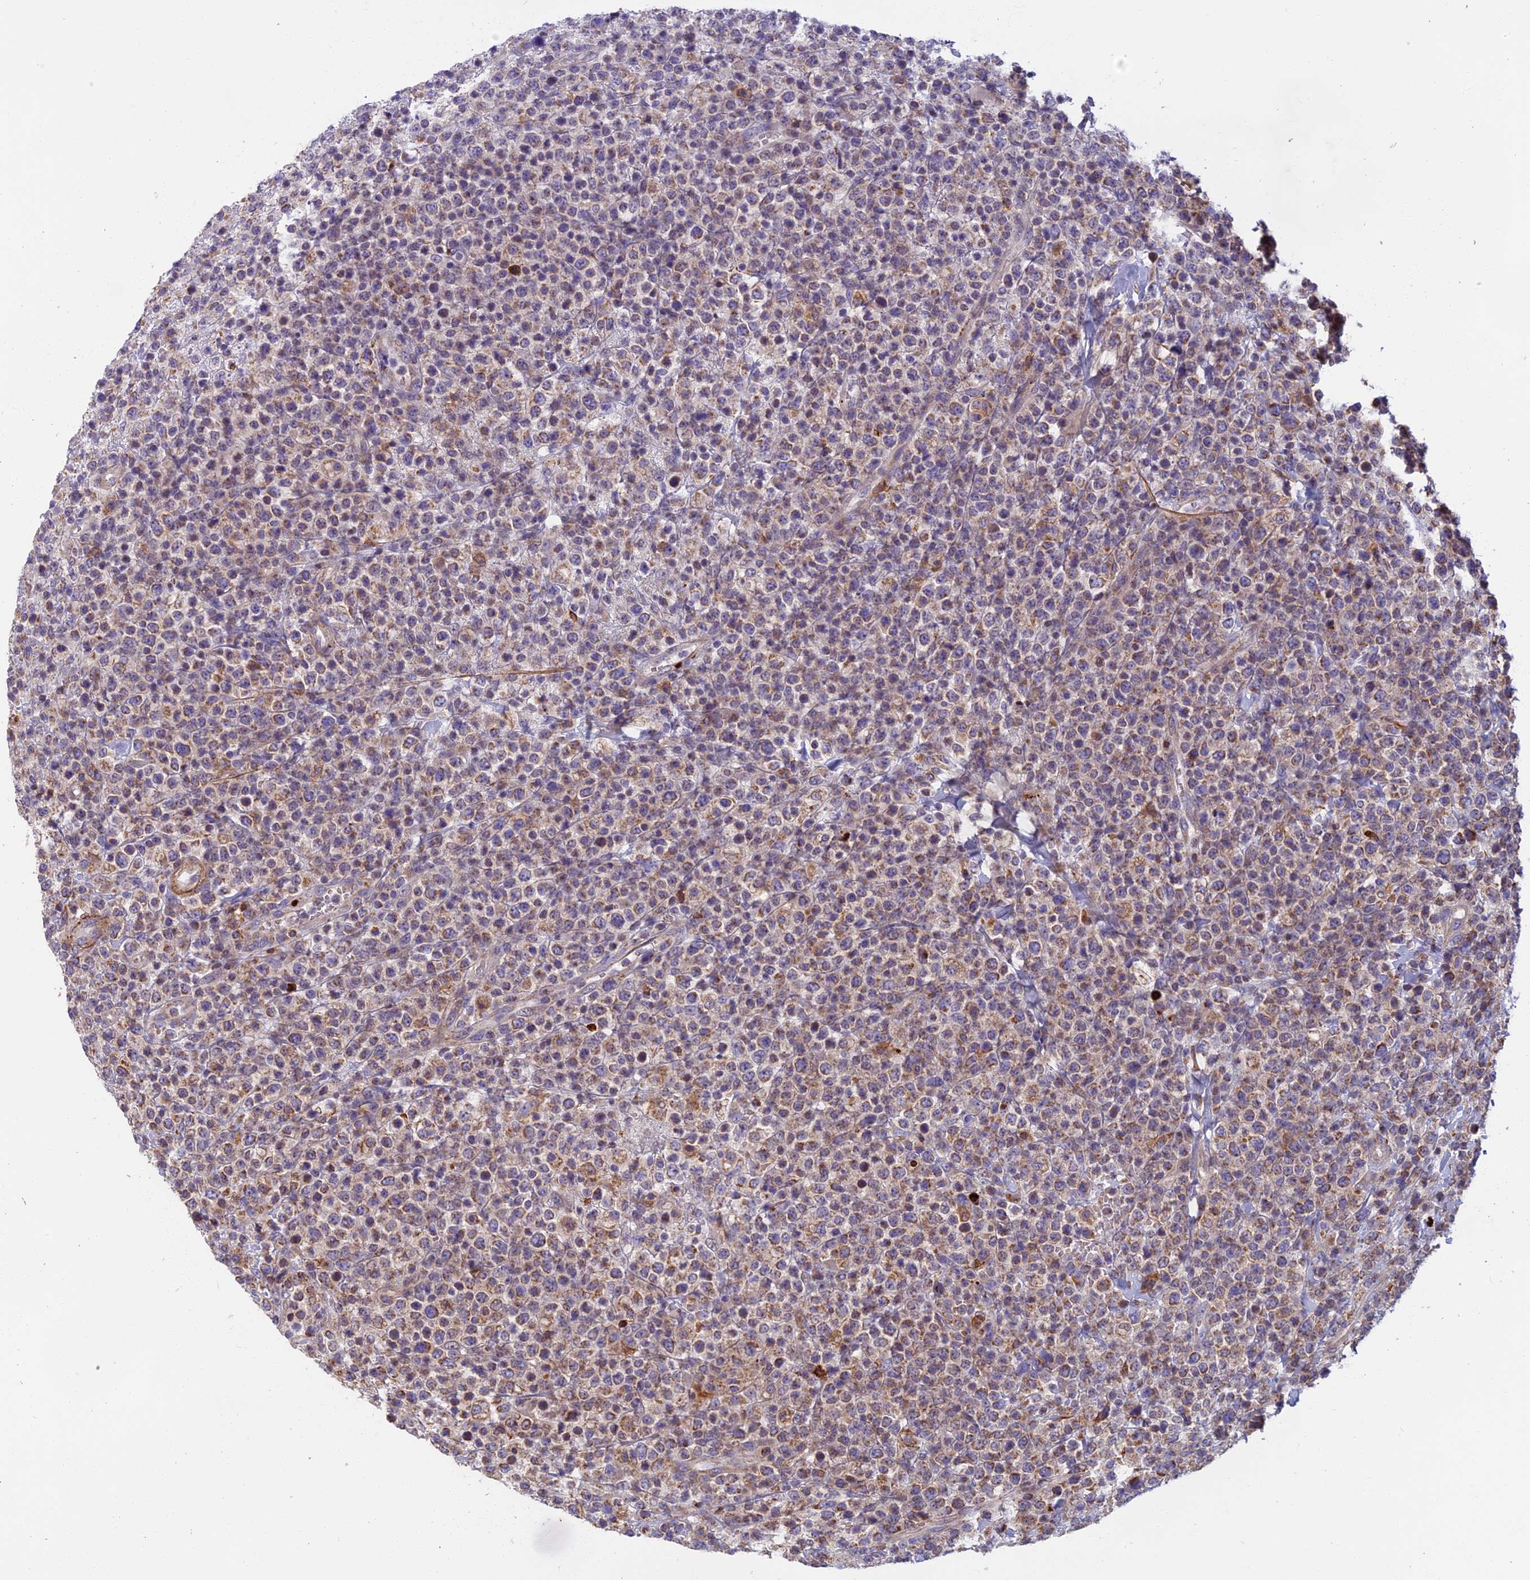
{"staining": {"intensity": "weak", "quantity": "<25%", "location": "cytoplasmic/membranous"}, "tissue": "lymphoma", "cell_type": "Tumor cells", "image_type": "cancer", "snomed": [{"axis": "morphology", "description": "Malignant lymphoma, non-Hodgkin's type, High grade"}, {"axis": "topography", "description": "Colon"}], "caption": "Tumor cells are negative for brown protein staining in malignant lymphoma, non-Hodgkin's type (high-grade).", "gene": "EDAR", "patient": {"sex": "female", "age": 53}}